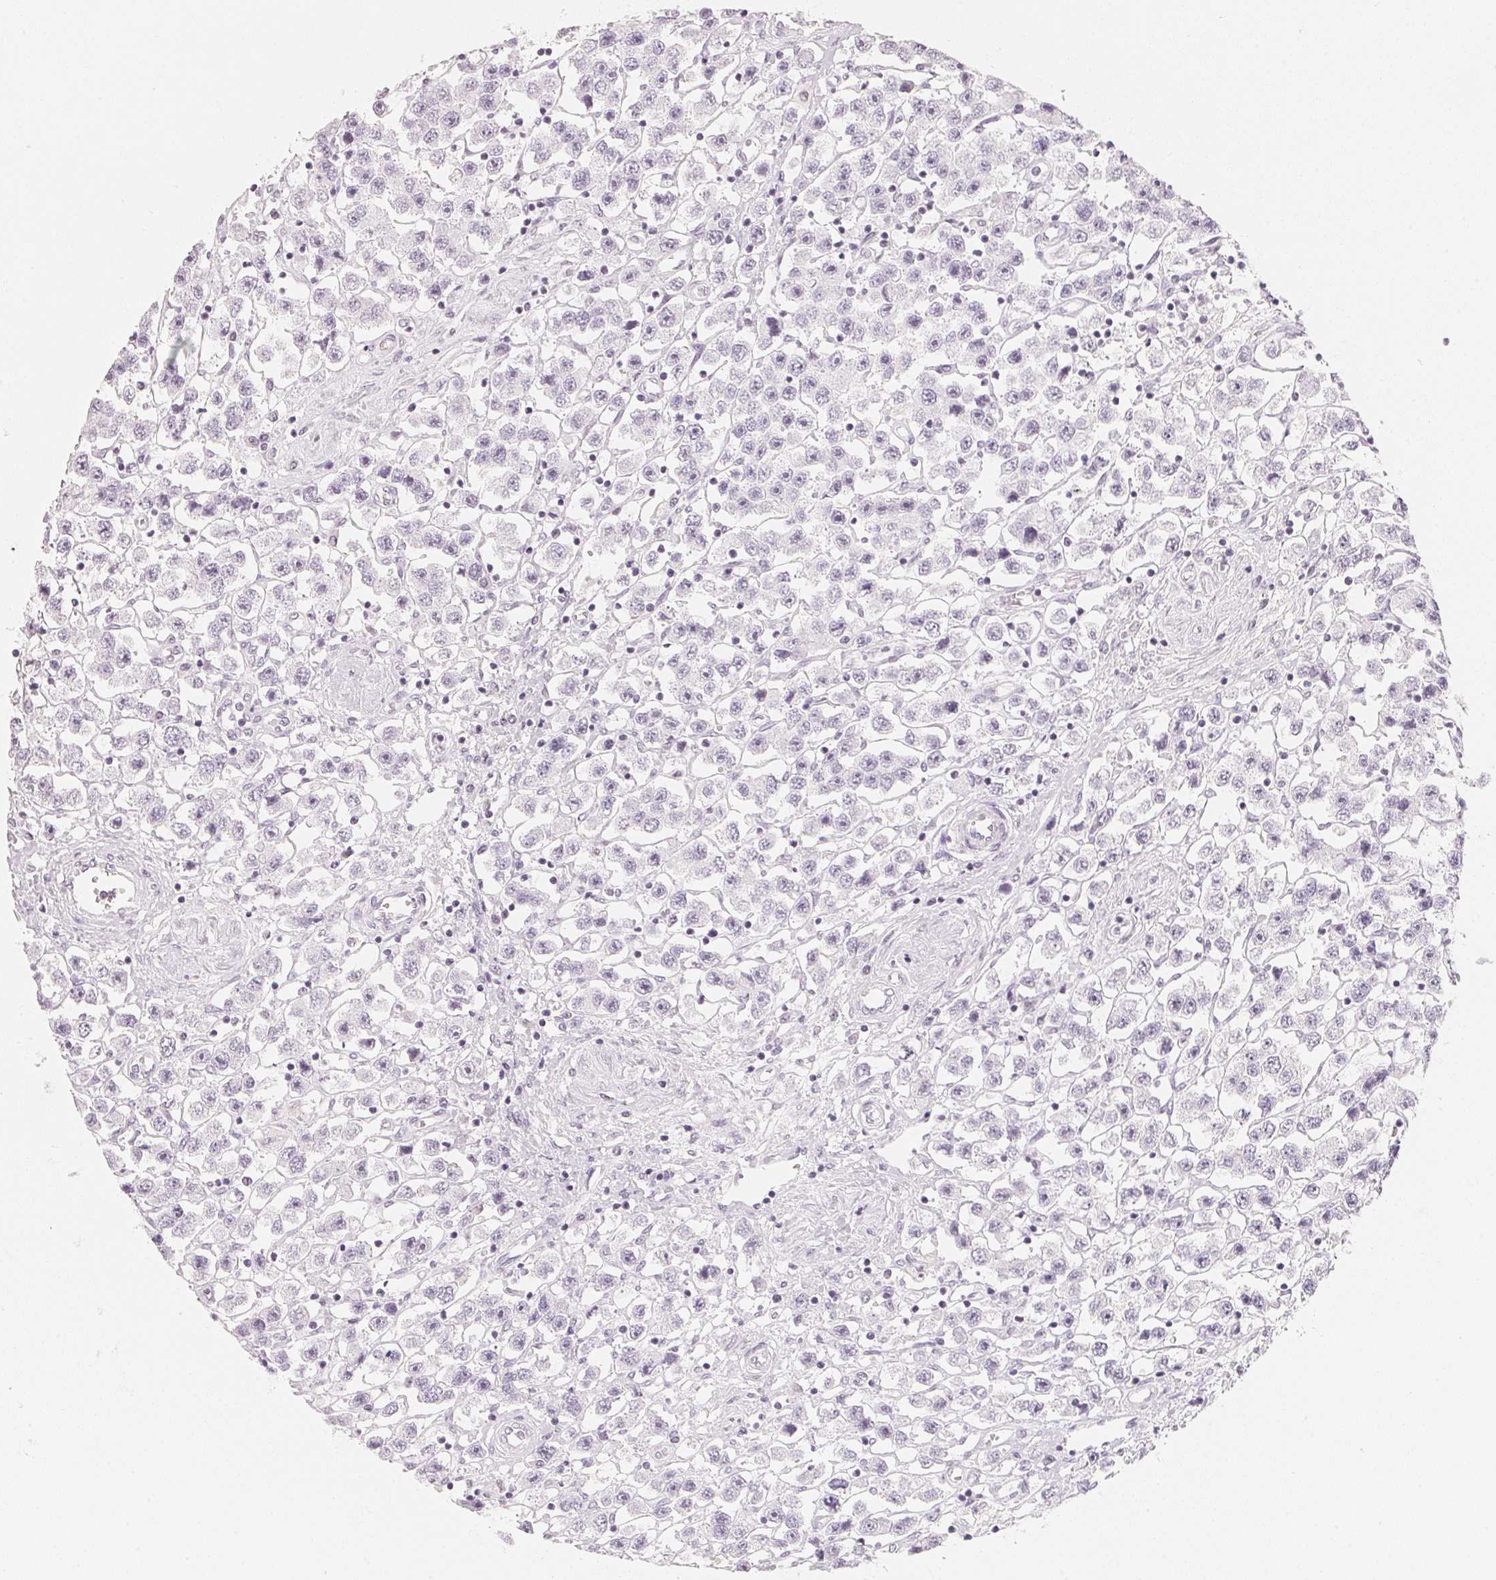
{"staining": {"intensity": "negative", "quantity": "none", "location": "none"}, "tissue": "testis cancer", "cell_type": "Tumor cells", "image_type": "cancer", "snomed": [{"axis": "morphology", "description": "Seminoma, NOS"}, {"axis": "topography", "description": "Testis"}], "caption": "Protein analysis of testis cancer (seminoma) reveals no significant positivity in tumor cells. (Stains: DAB IHC with hematoxylin counter stain, Microscopy: brightfield microscopy at high magnification).", "gene": "SLC22A8", "patient": {"sex": "male", "age": 45}}